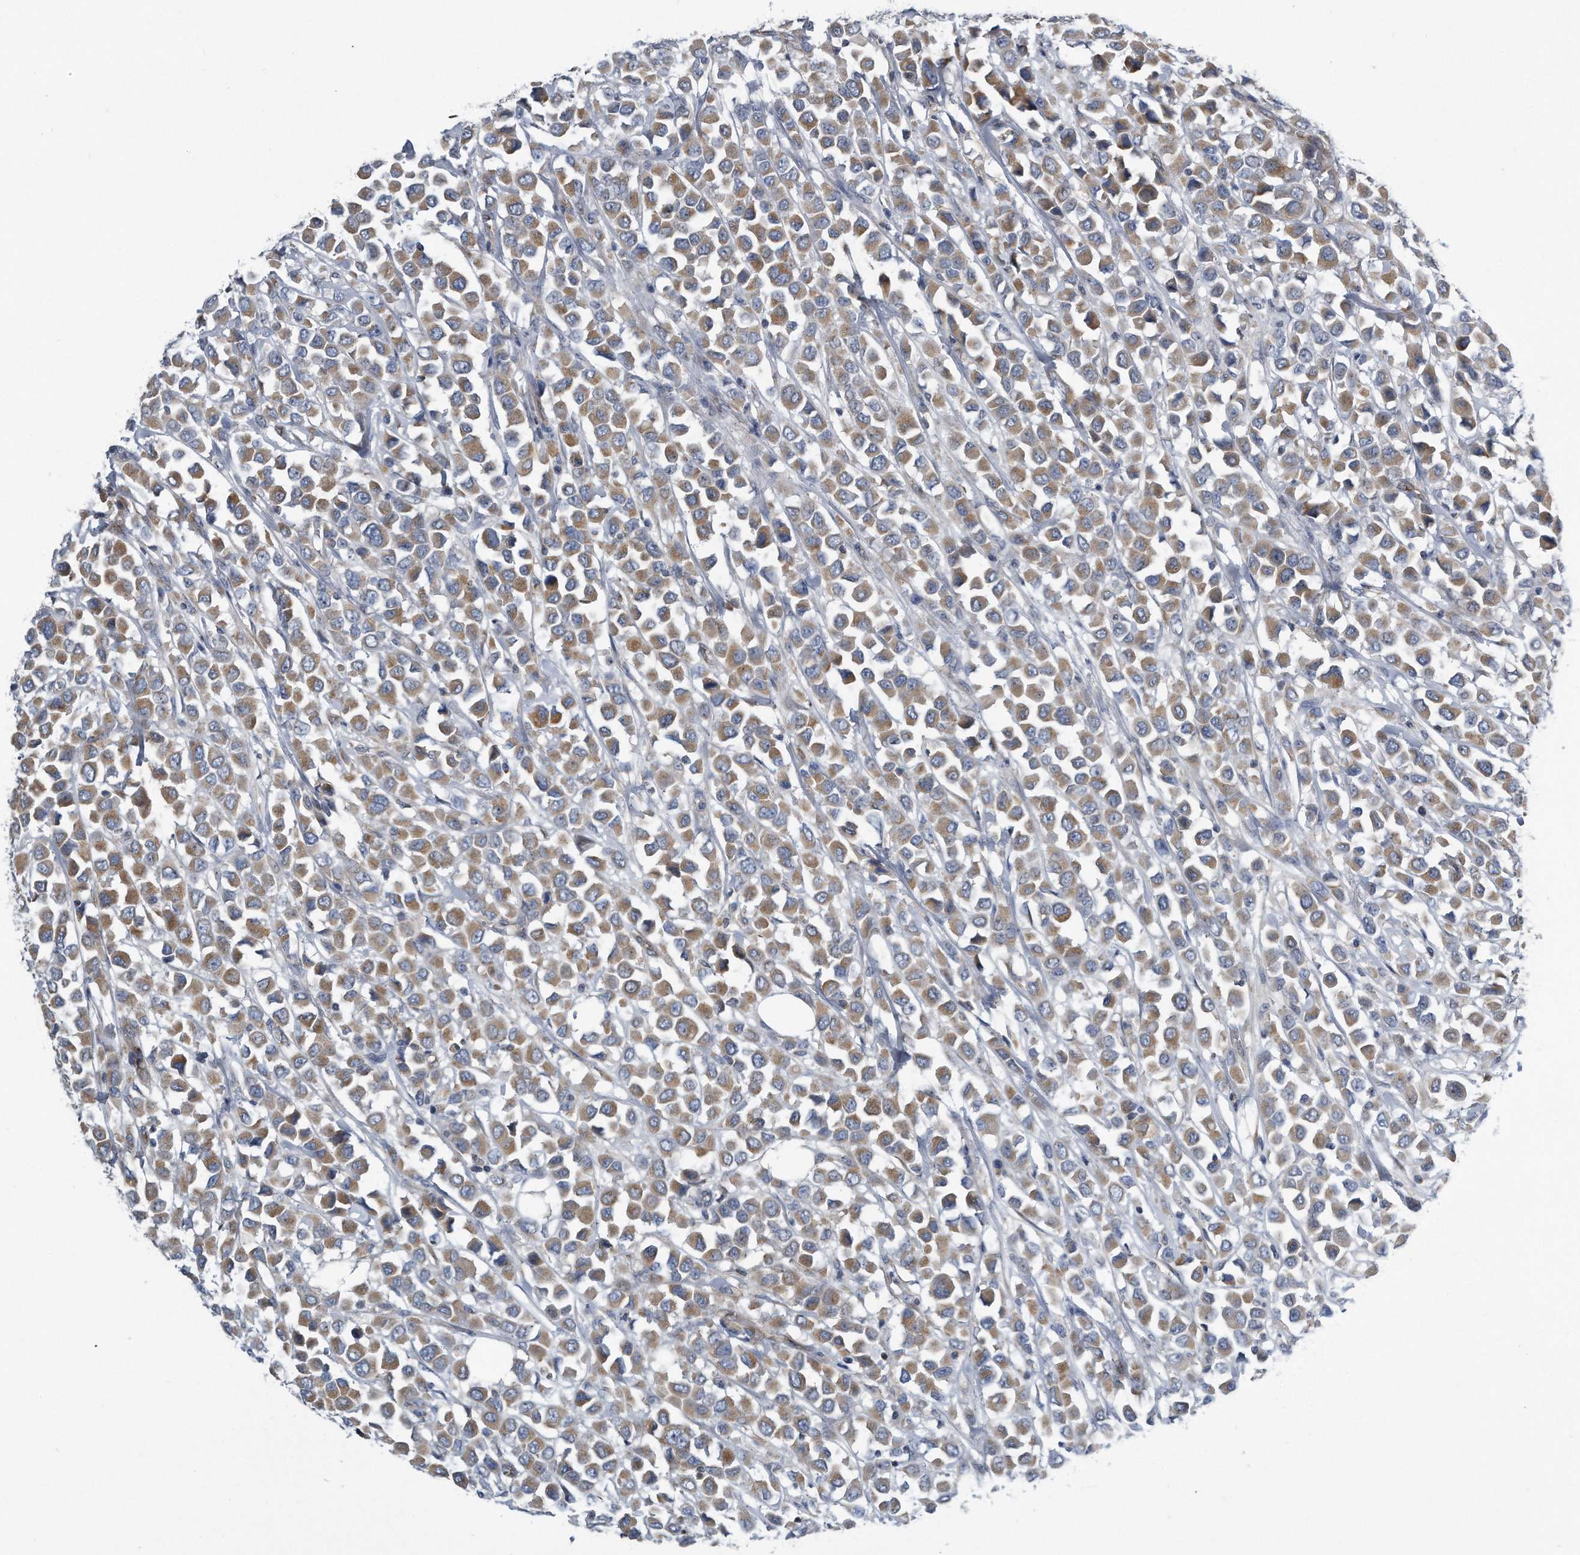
{"staining": {"intensity": "moderate", "quantity": ">75%", "location": "cytoplasmic/membranous"}, "tissue": "breast cancer", "cell_type": "Tumor cells", "image_type": "cancer", "snomed": [{"axis": "morphology", "description": "Duct carcinoma"}, {"axis": "topography", "description": "Breast"}], "caption": "This is an image of immunohistochemistry staining of breast cancer (intraductal carcinoma), which shows moderate expression in the cytoplasmic/membranous of tumor cells.", "gene": "LYRM4", "patient": {"sex": "female", "age": 61}}